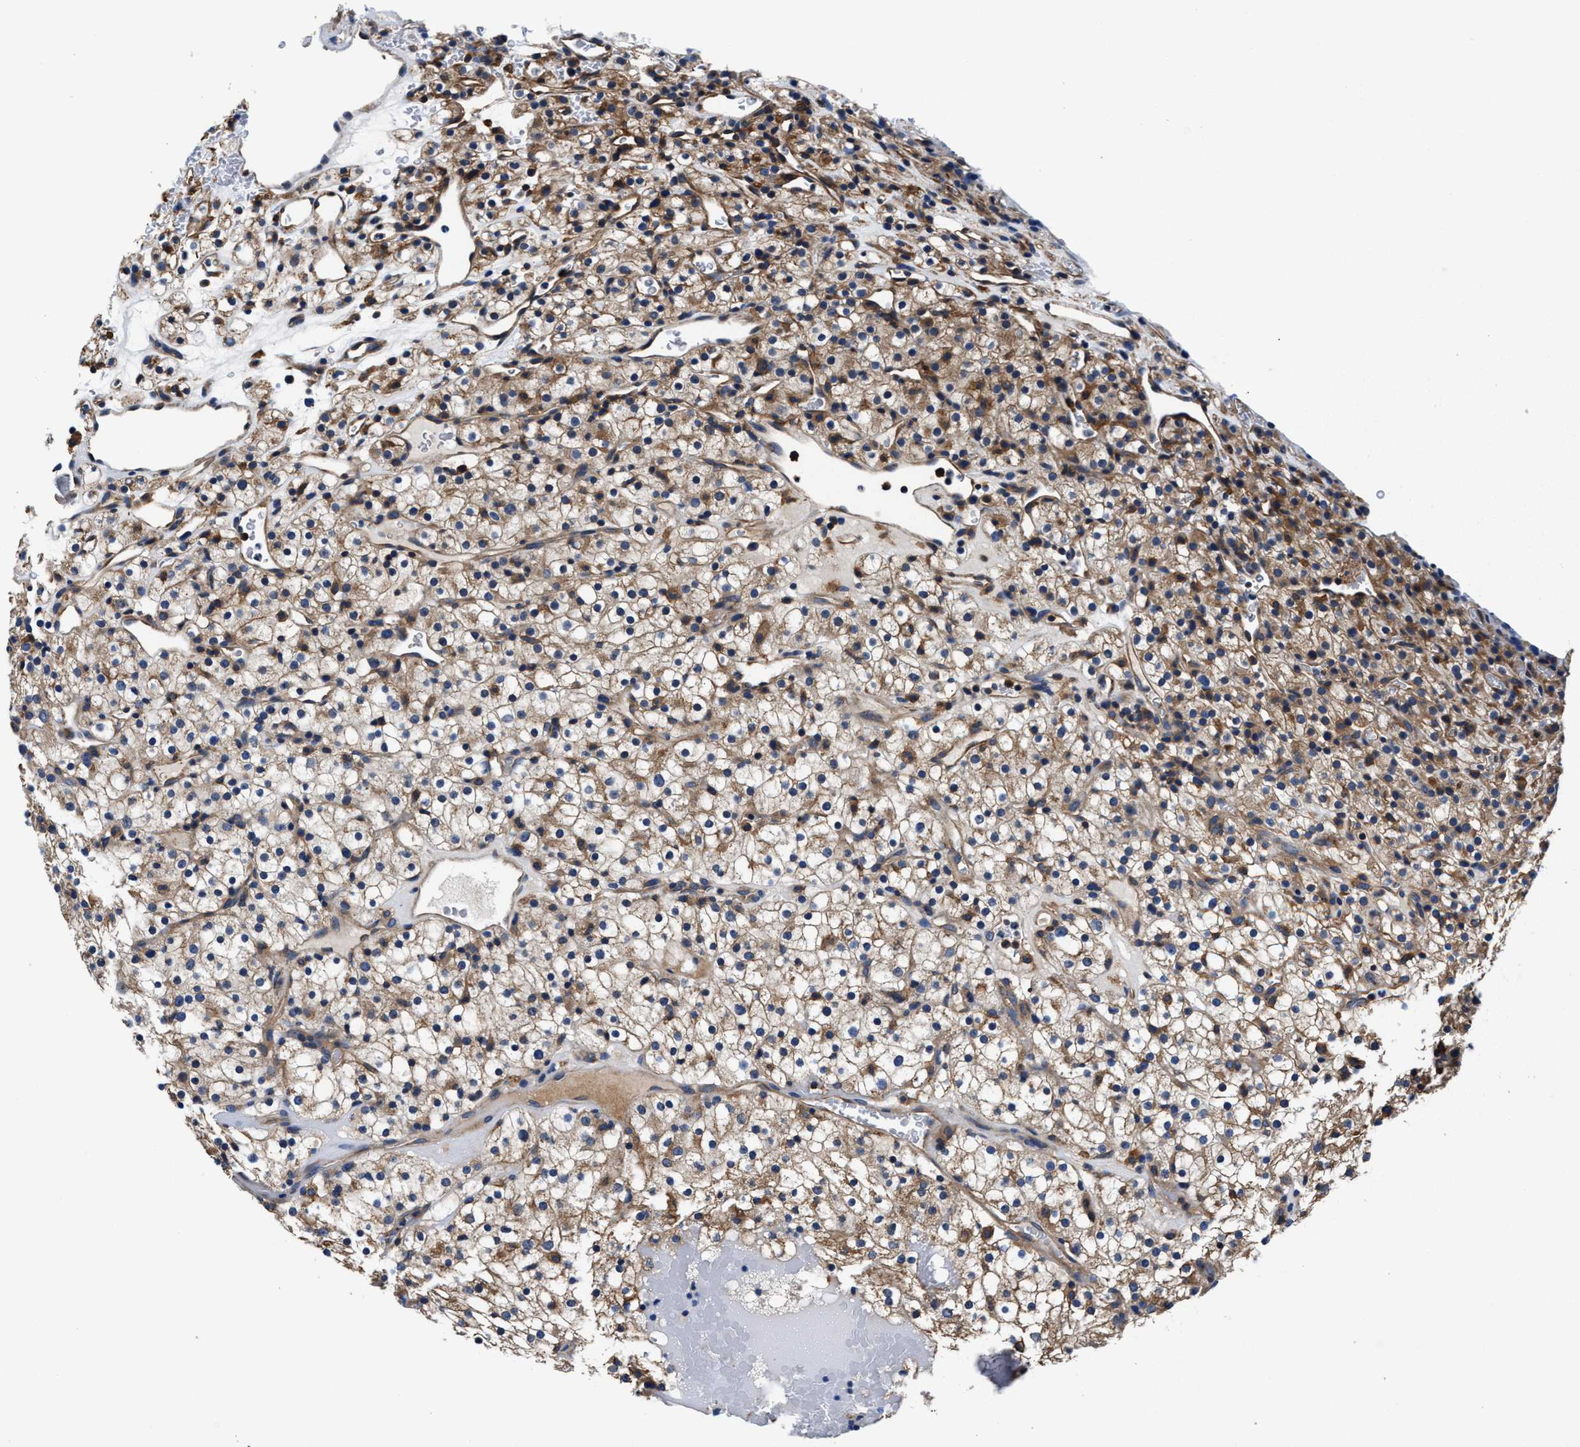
{"staining": {"intensity": "moderate", "quantity": ">75%", "location": "cytoplasmic/membranous"}, "tissue": "renal cancer", "cell_type": "Tumor cells", "image_type": "cancer", "snomed": [{"axis": "morphology", "description": "Normal tissue, NOS"}, {"axis": "morphology", "description": "Adenocarcinoma, NOS"}, {"axis": "topography", "description": "Kidney"}], "caption": "A brown stain labels moderate cytoplasmic/membranous expression of a protein in human renal adenocarcinoma tumor cells.", "gene": "PPP1R9B", "patient": {"sex": "female", "age": 72}}